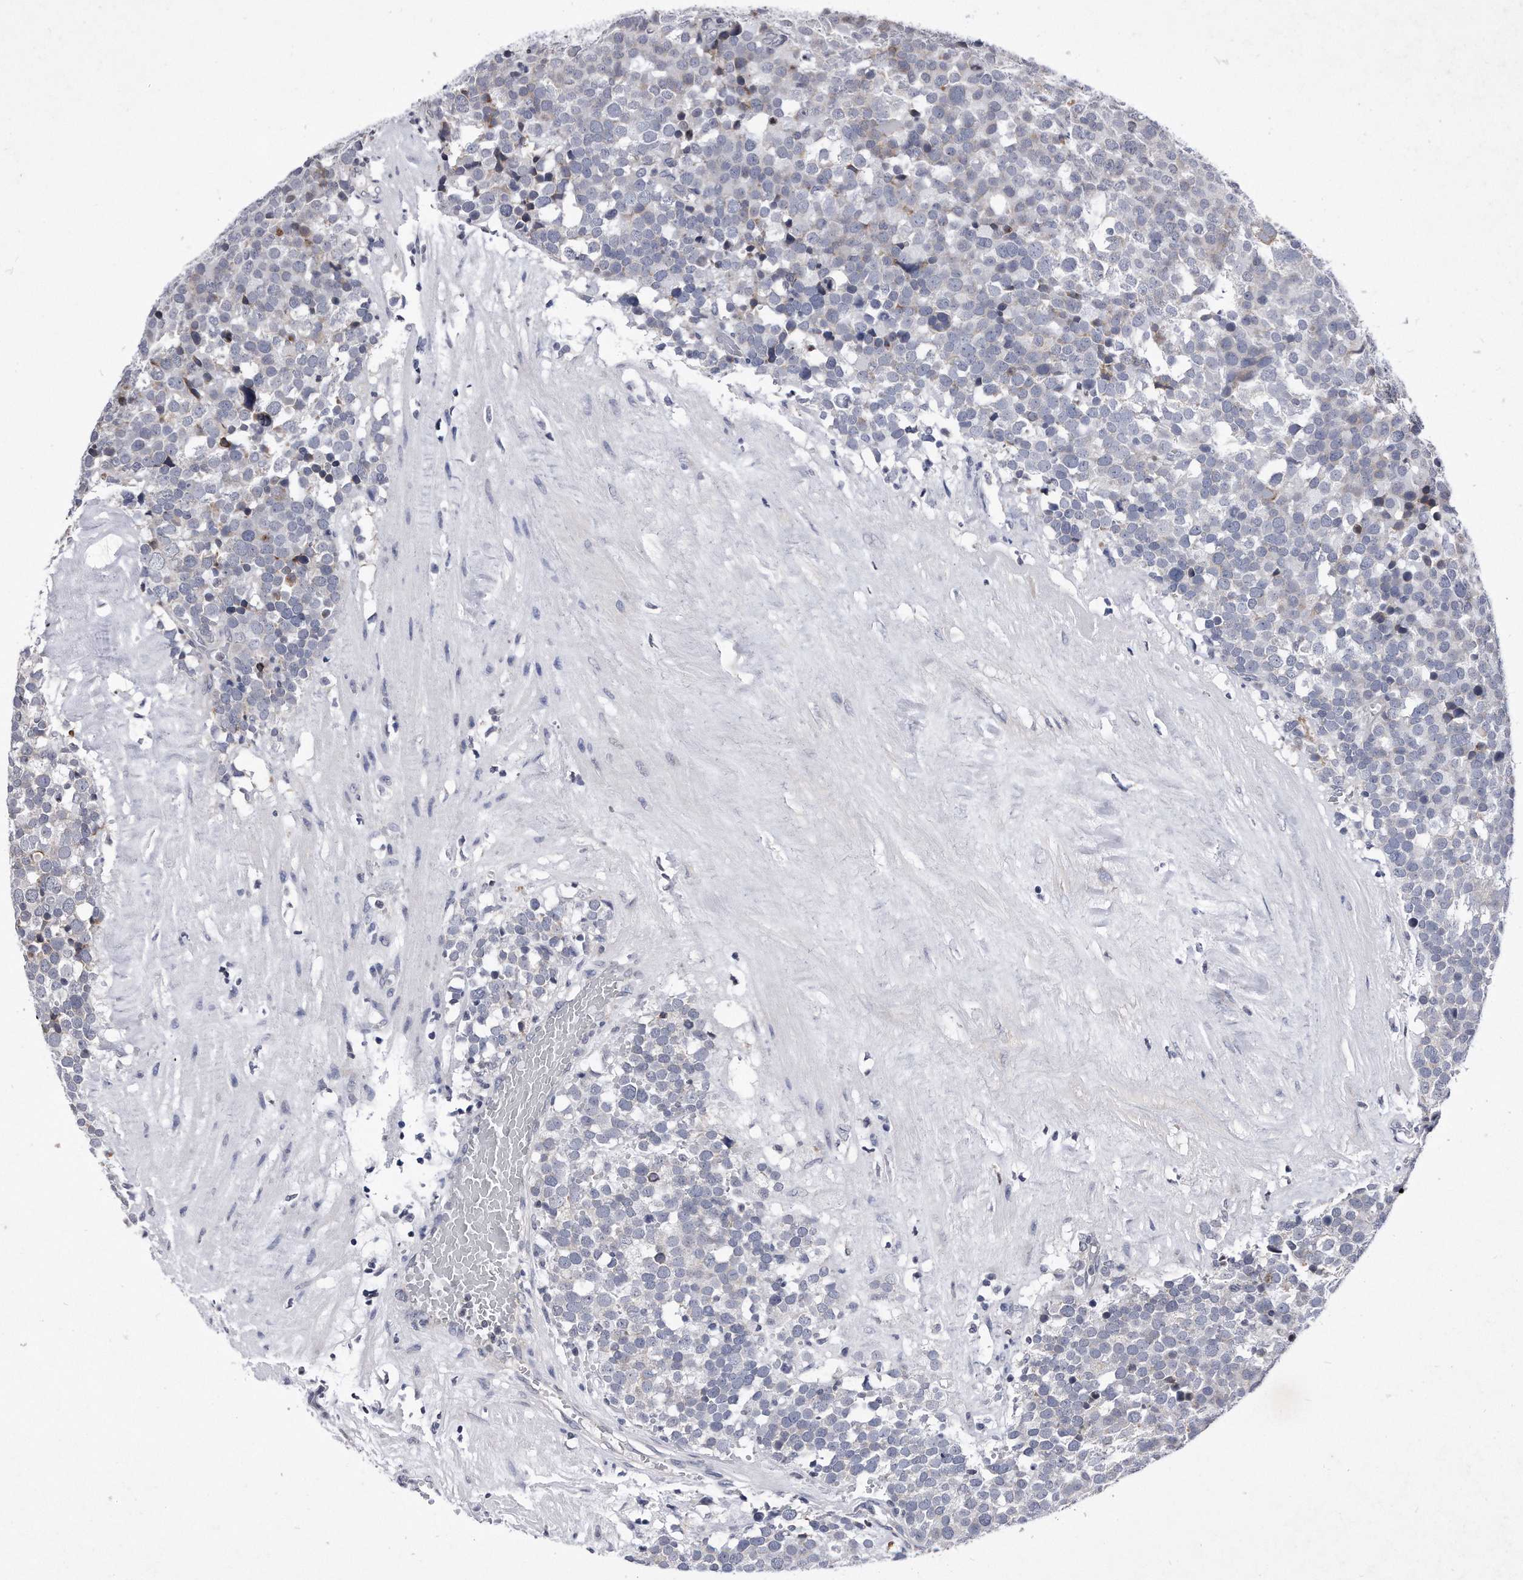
{"staining": {"intensity": "negative", "quantity": "none", "location": "none"}, "tissue": "testis cancer", "cell_type": "Tumor cells", "image_type": "cancer", "snomed": [{"axis": "morphology", "description": "Seminoma, NOS"}, {"axis": "topography", "description": "Testis"}], "caption": "DAB (3,3'-diaminobenzidine) immunohistochemical staining of human testis cancer (seminoma) demonstrates no significant positivity in tumor cells.", "gene": "DAB1", "patient": {"sex": "male", "age": 71}}